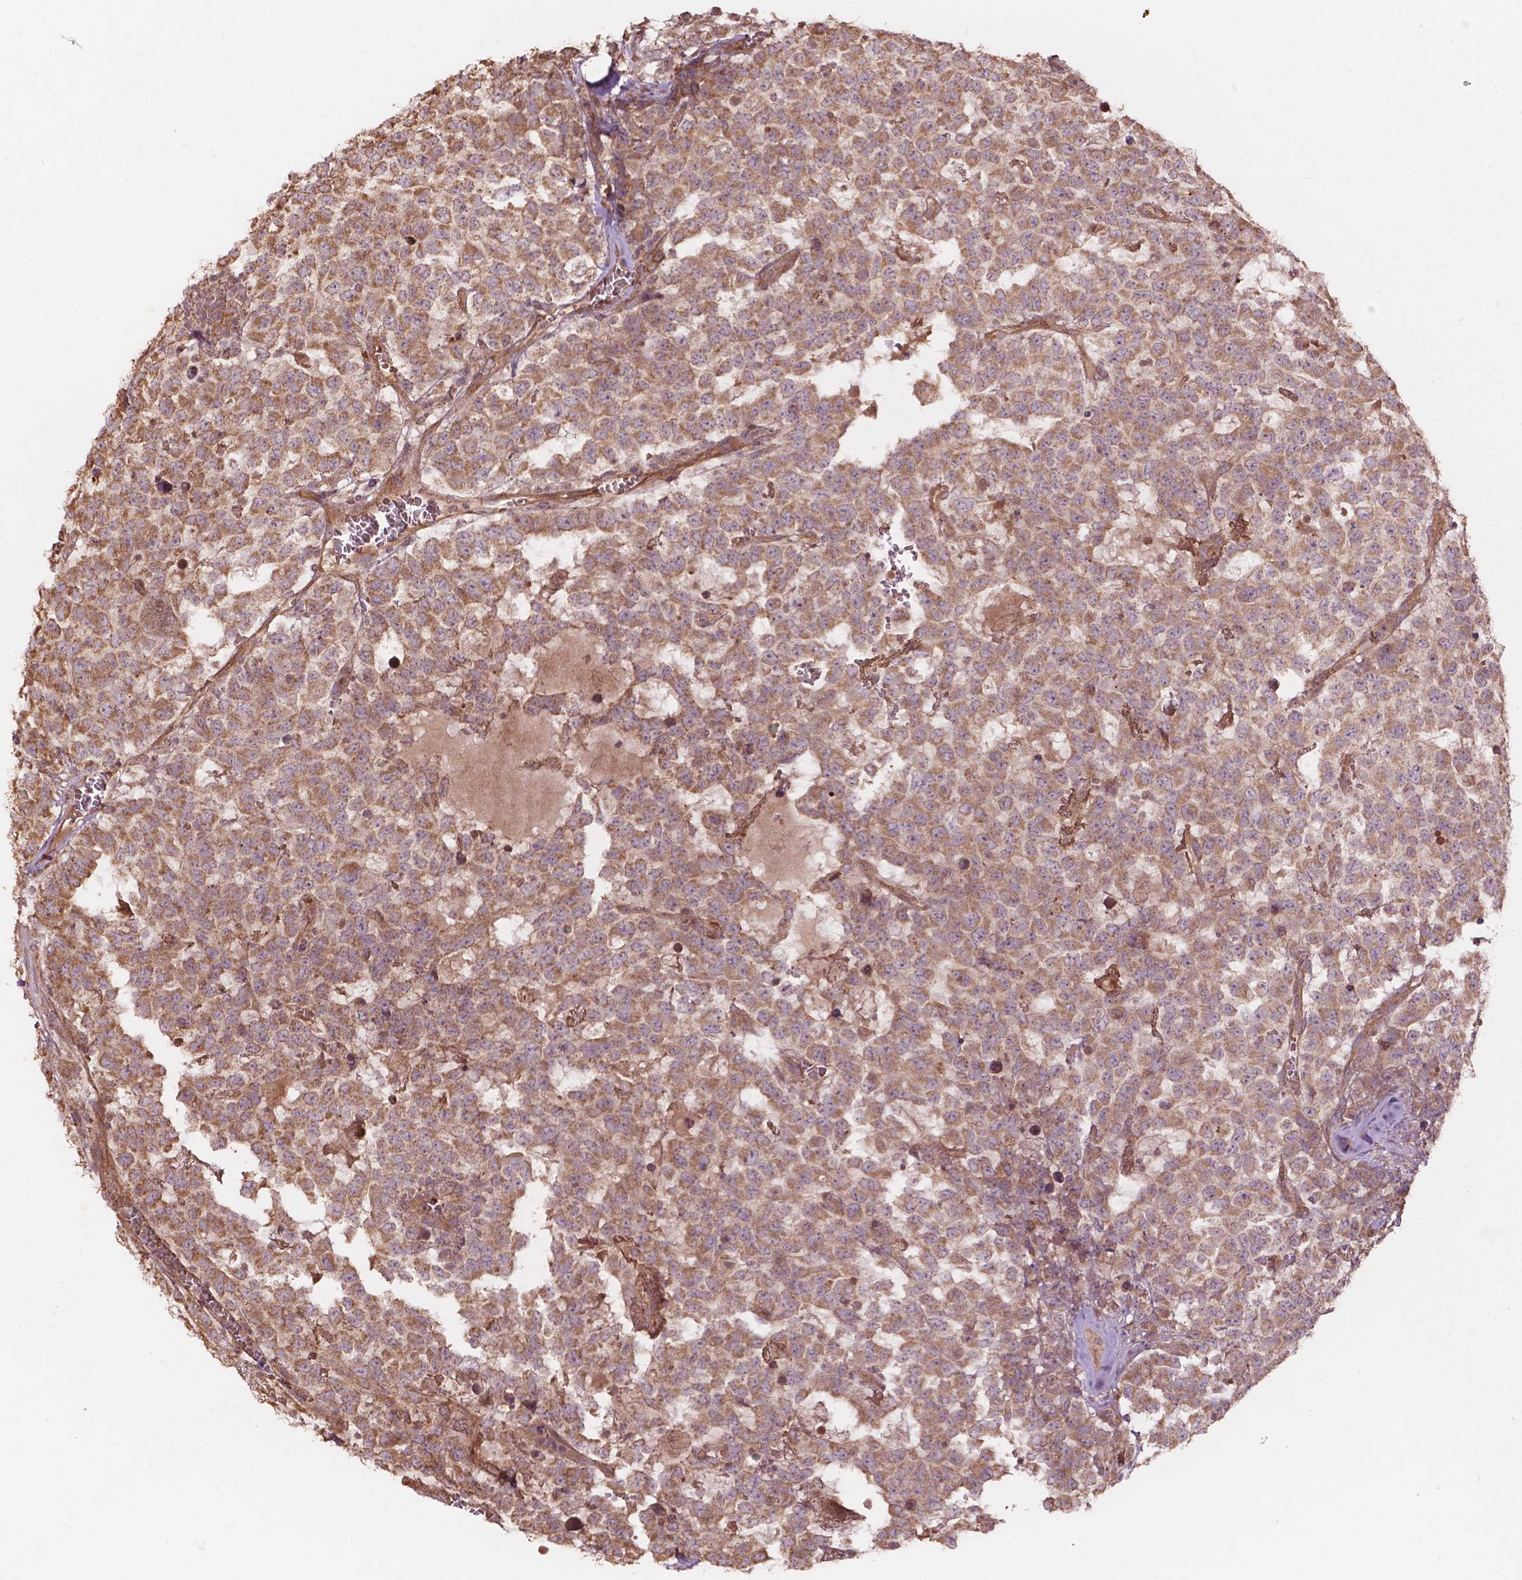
{"staining": {"intensity": "moderate", "quantity": ">75%", "location": "cytoplasmic/membranous"}, "tissue": "testis cancer", "cell_type": "Tumor cells", "image_type": "cancer", "snomed": [{"axis": "morphology", "description": "Carcinoma, Embryonal, NOS"}, {"axis": "topography", "description": "Testis"}], "caption": "A histopathology image of human embryonal carcinoma (testis) stained for a protein displays moderate cytoplasmic/membranous brown staining in tumor cells.", "gene": "CDC42BPA", "patient": {"sex": "male", "age": 23}}